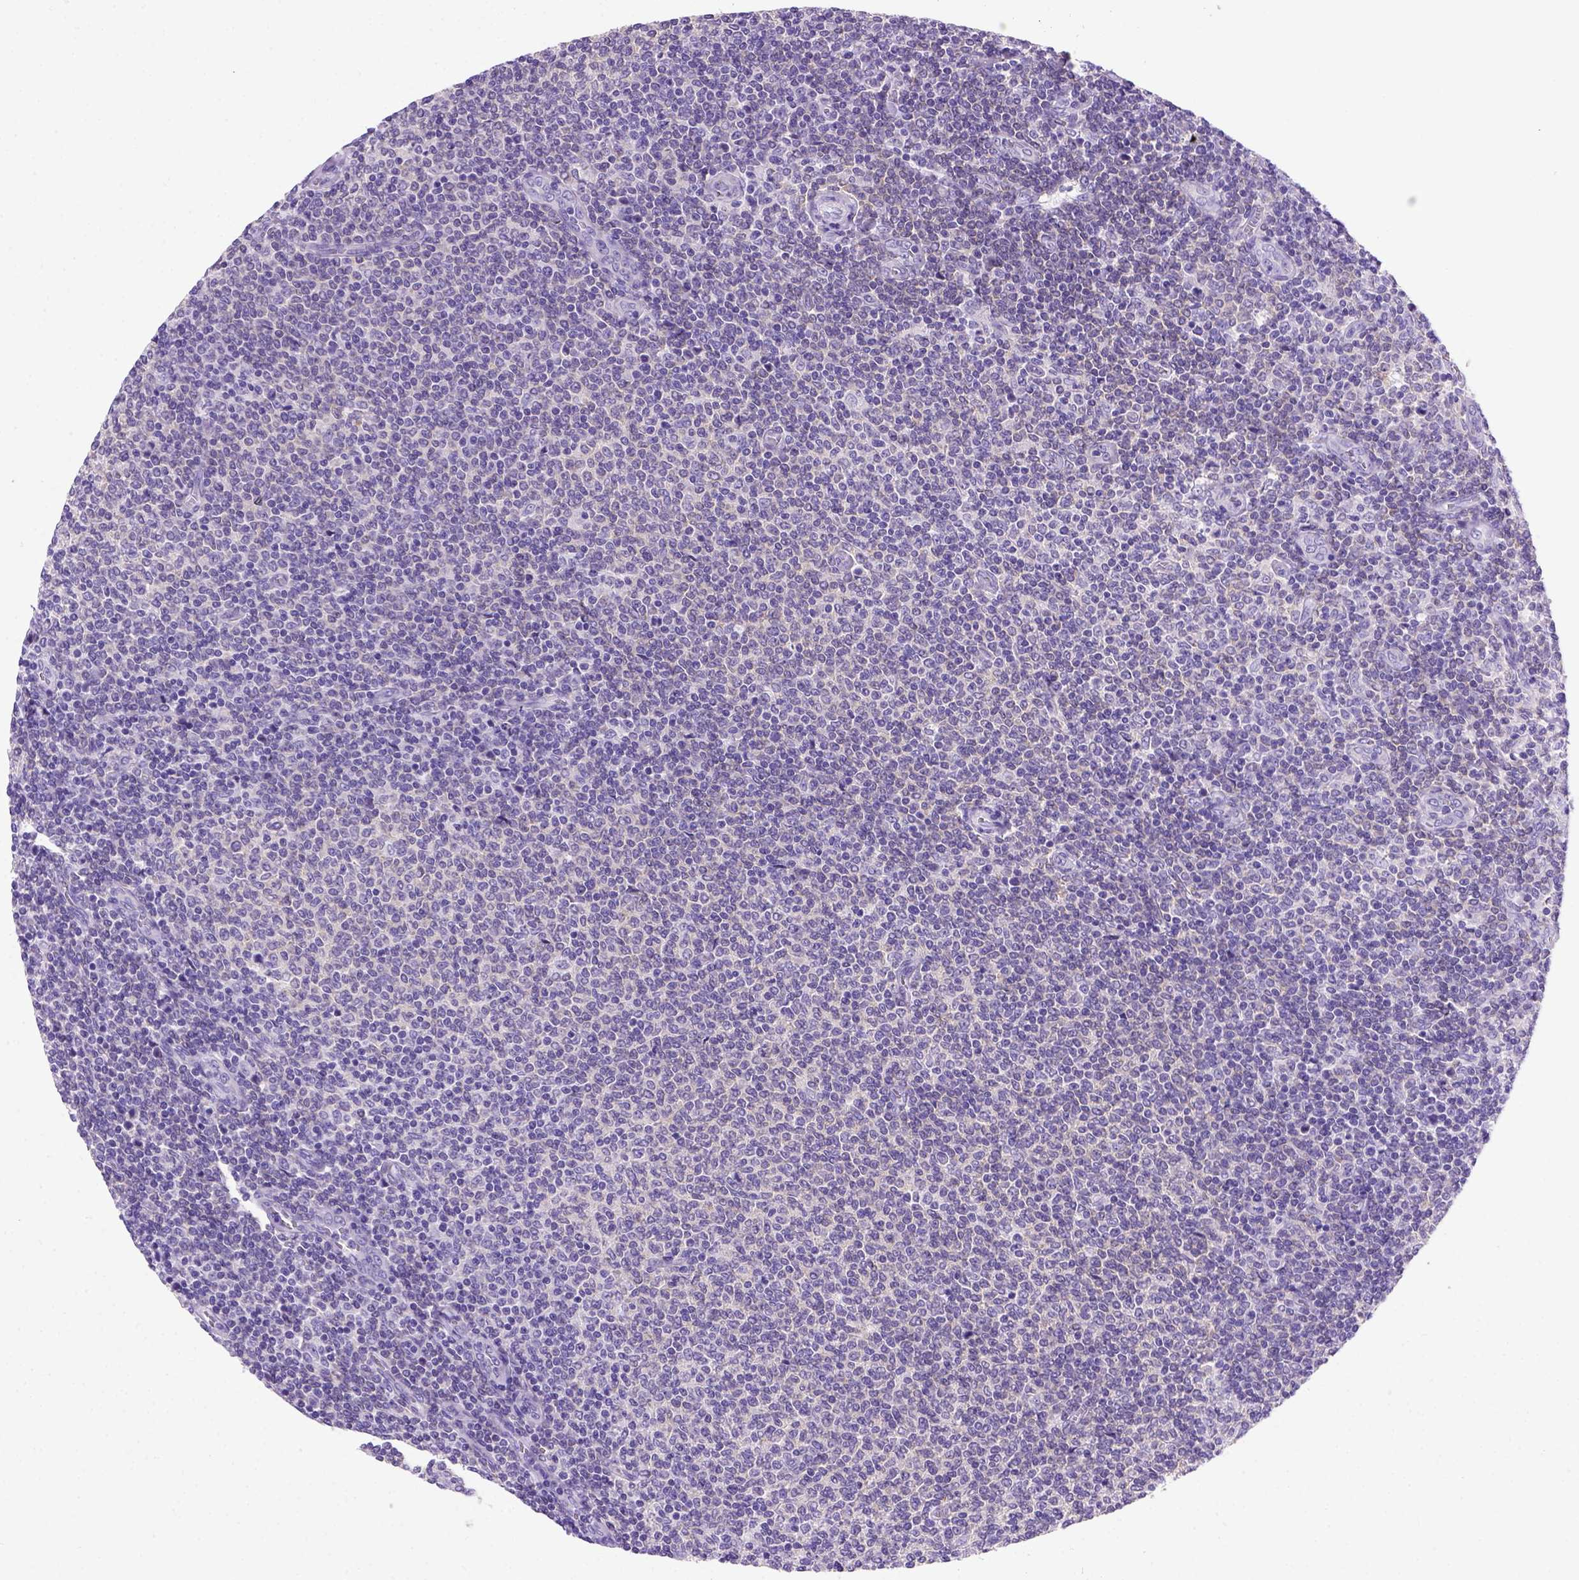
{"staining": {"intensity": "weak", "quantity": "25%-75%", "location": "cytoplasmic/membranous"}, "tissue": "lymphoma", "cell_type": "Tumor cells", "image_type": "cancer", "snomed": [{"axis": "morphology", "description": "Malignant lymphoma, non-Hodgkin's type, Low grade"}, {"axis": "topography", "description": "Lymph node"}], "caption": "Weak cytoplasmic/membranous protein staining is seen in about 25%-75% of tumor cells in lymphoma.", "gene": "FOXI1", "patient": {"sex": "male", "age": 52}}